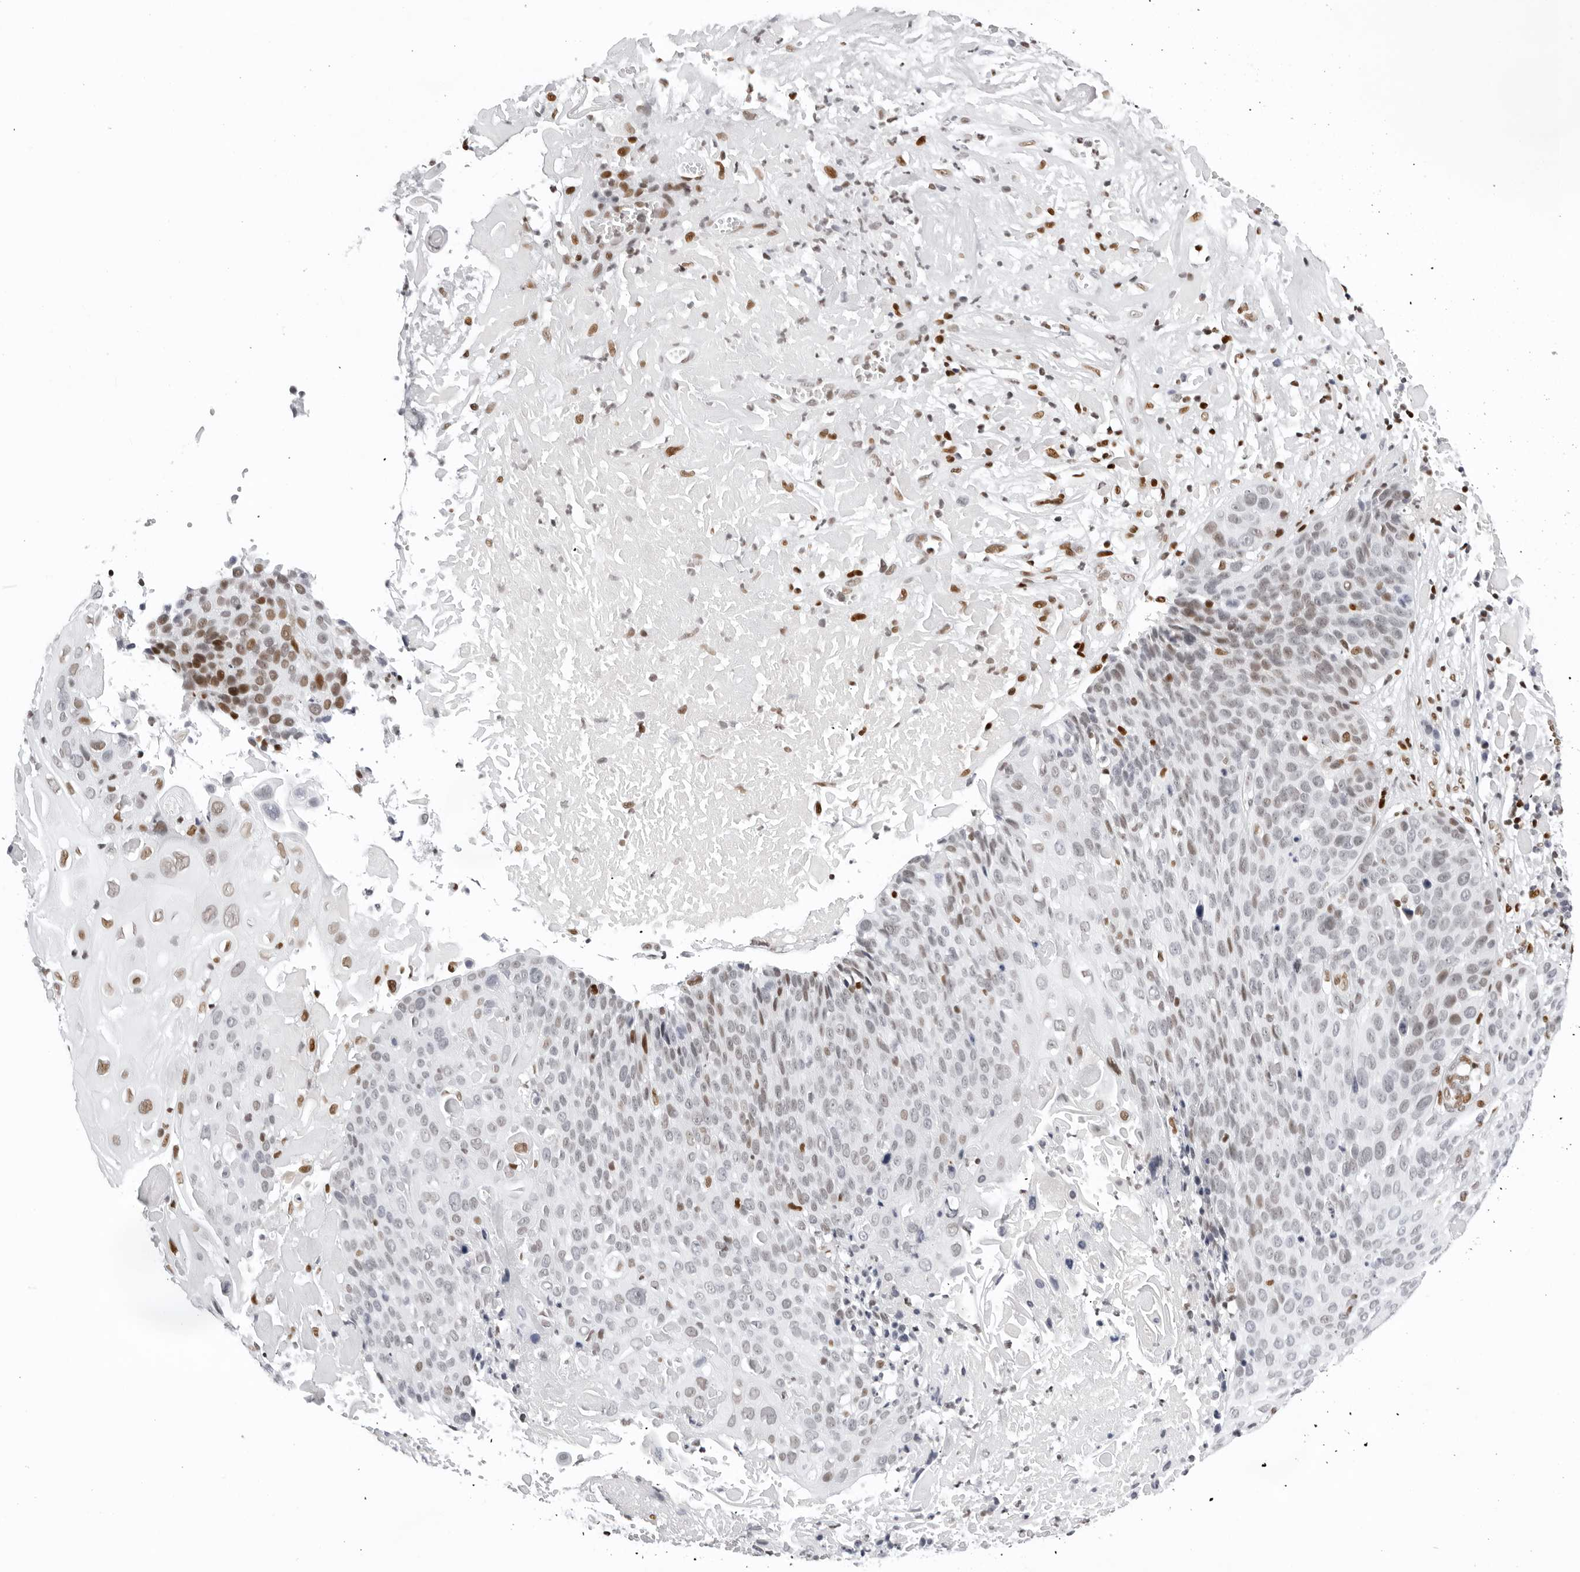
{"staining": {"intensity": "moderate", "quantity": "25%-75%", "location": "nuclear"}, "tissue": "cervical cancer", "cell_type": "Tumor cells", "image_type": "cancer", "snomed": [{"axis": "morphology", "description": "Squamous cell carcinoma, NOS"}, {"axis": "topography", "description": "Cervix"}], "caption": "DAB immunohistochemical staining of human squamous cell carcinoma (cervical) reveals moderate nuclear protein staining in about 25%-75% of tumor cells.", "gene": "OGG1", "patient": {"sex": "female", "age": 74}}